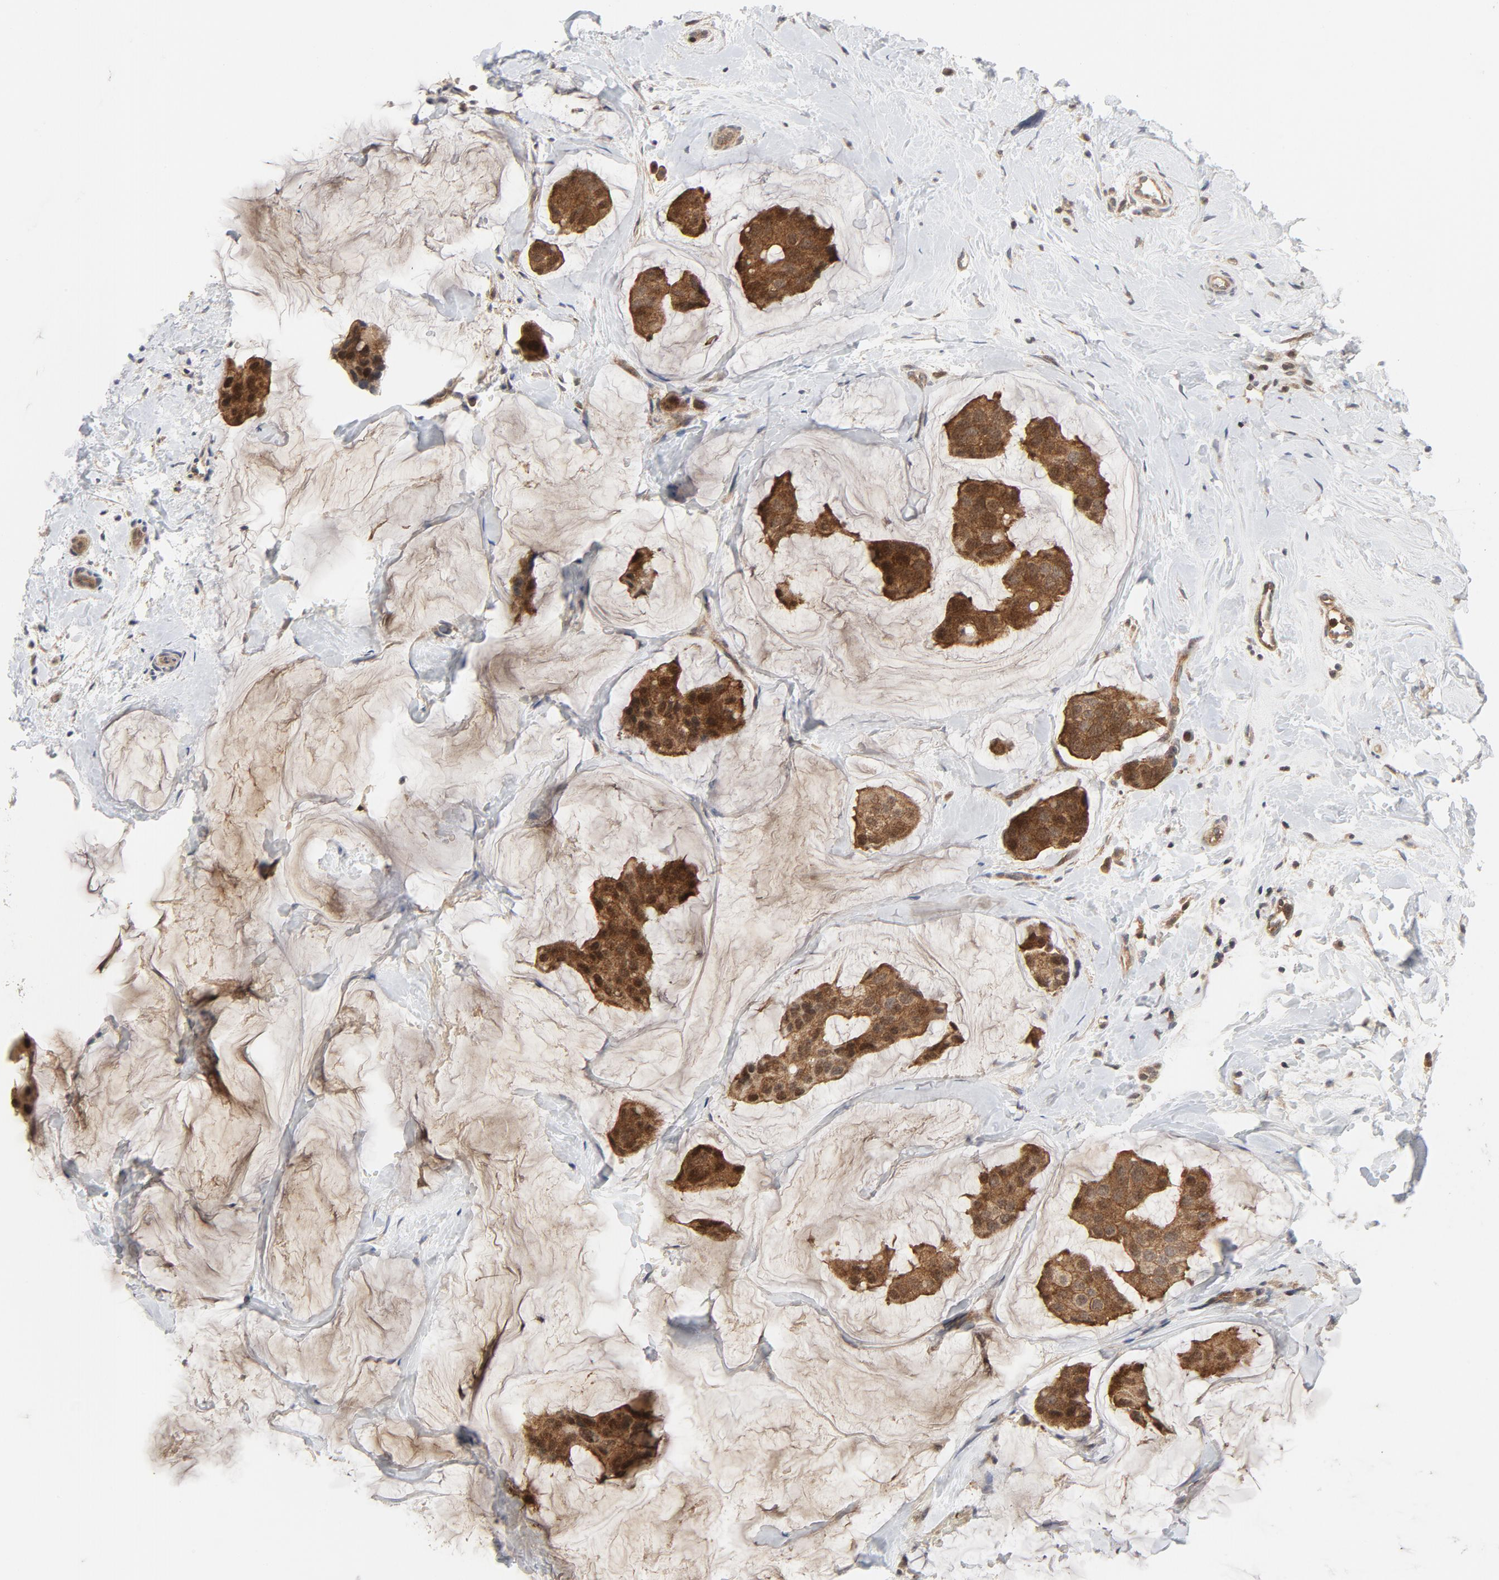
{"staining": {"intensity": "strong", "quantity": ">75%", "location": "cytoplasmic/membranous"}, "tissue": "breast cancer", "cell_type": "Tumor cells", "image_type": "cancer", "snomed": [{"axis": "morphology", "description": "Normal tissue, NOS"}, {"axis": "morphology", "description": "Duct carcinoma"}, {"axis": "topography", "description": "Breast"}], "caption": "A brown stain shows strong cytoplasmic/membranous expression of a protein in human breast intraductal carcinoma tumor cells.", "gene": "MAP2K7", "patient": {"sex": "female", "age": 50}}